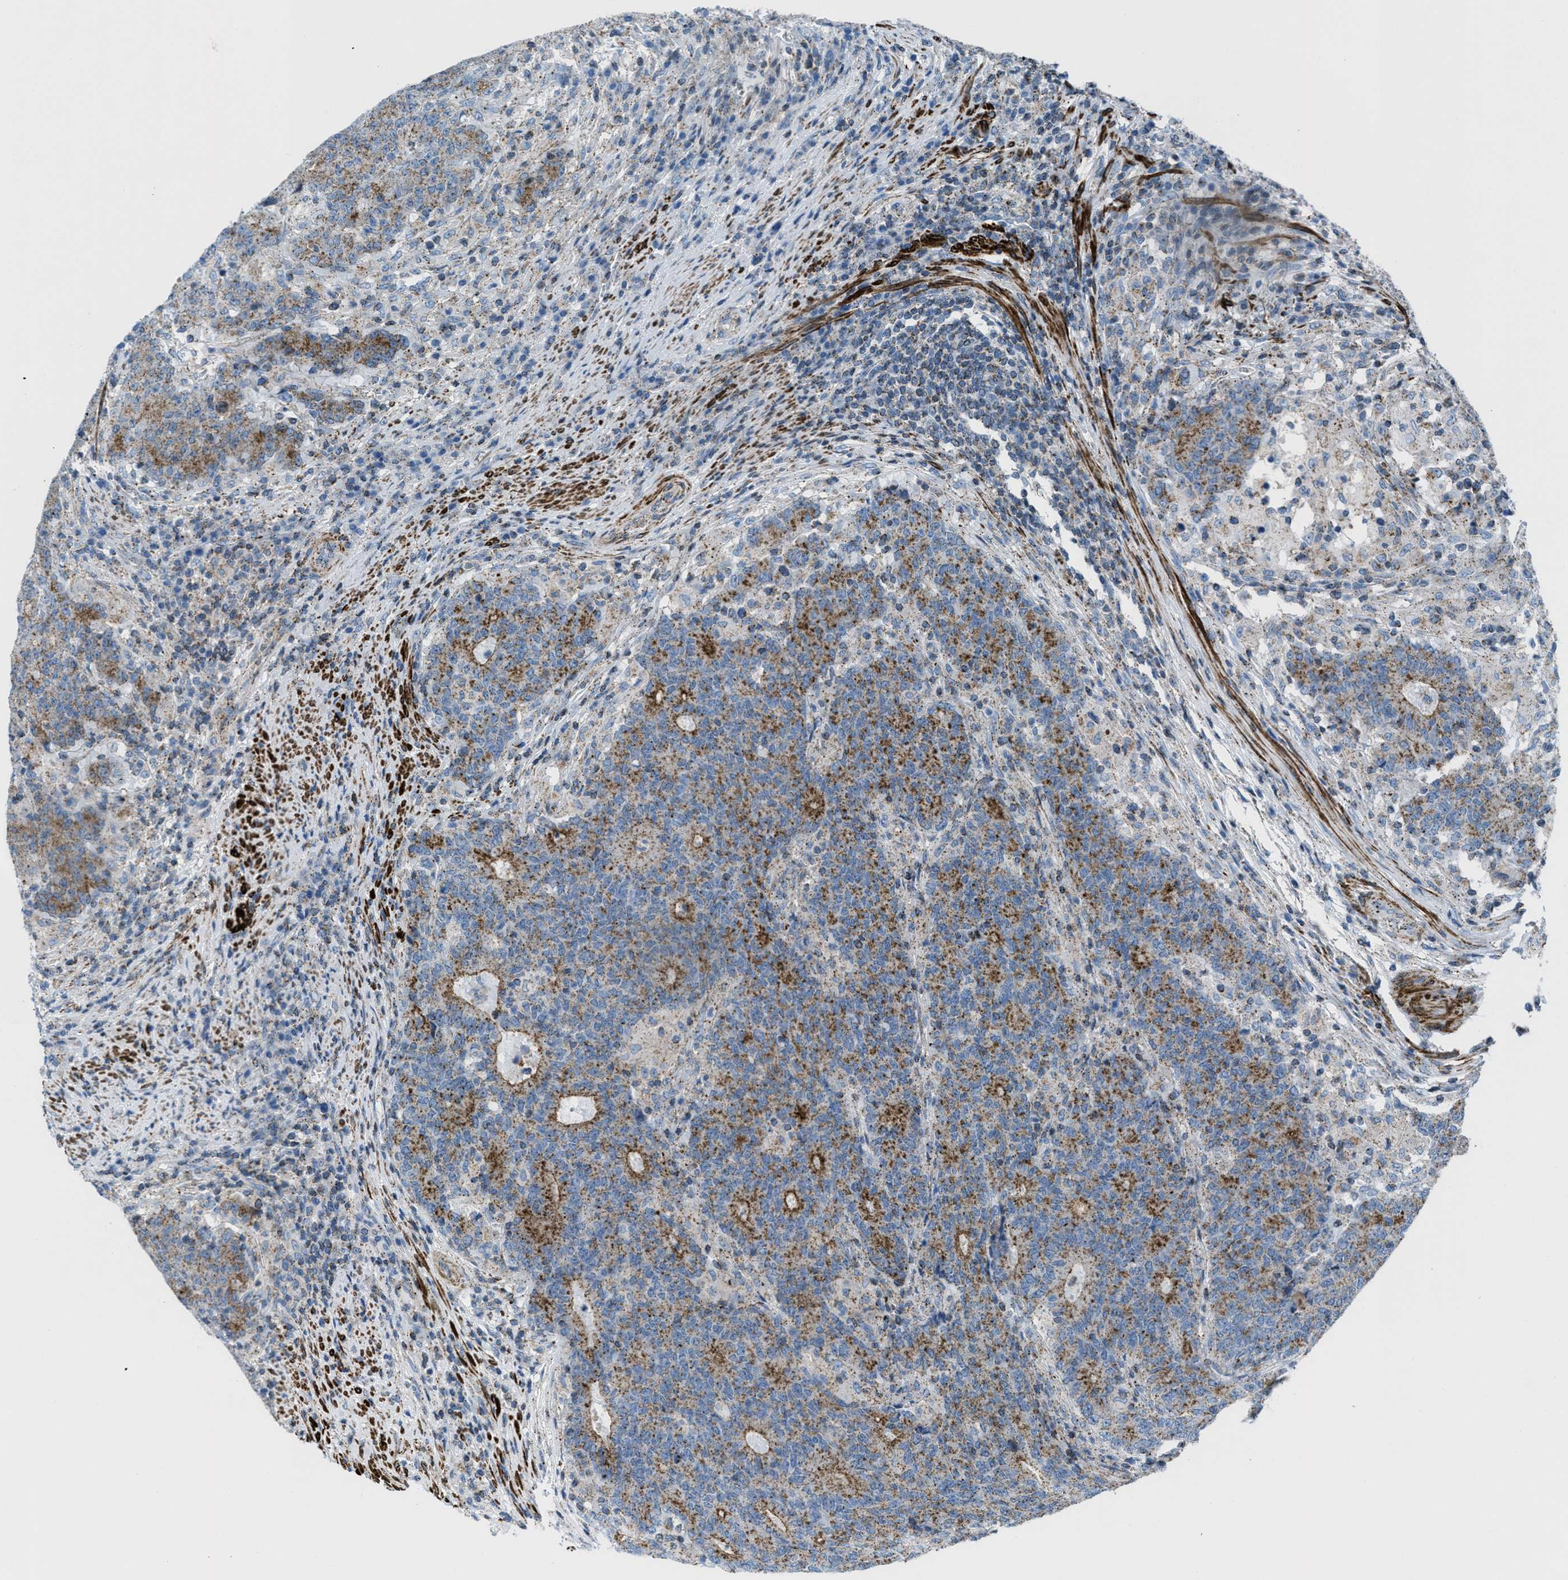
{"staining": {"intensity": "moderate", "quantity": ">75%", "location": "cytoplasmic/membranous"}, "tissue": "colorectal cancer", "cell_type": "Tumor cells", "image_type": "cancer", "snomed": [{"axis": "morphology", "description": "Normal tissue, NOS"}, {"axis": "morphology", "description": "Adenocarcinoma, NOS"}, {"axis": "topography", "description": "Colon"}], "caption": "Protein staining by immunohistochemistry exhibits moderate cytoplasmic/membranous expression in approximately >75% of tumor cells in colorectal cancer (adenocarcinoma). Using DAB (3,3'-diaminobenzidine) (brown) and hematoxylin (blue) stains, captured at high magnification using brightfield microscopy.", "gene": "MFSD13A", "patient": {"sex": "female", "age": 75}}